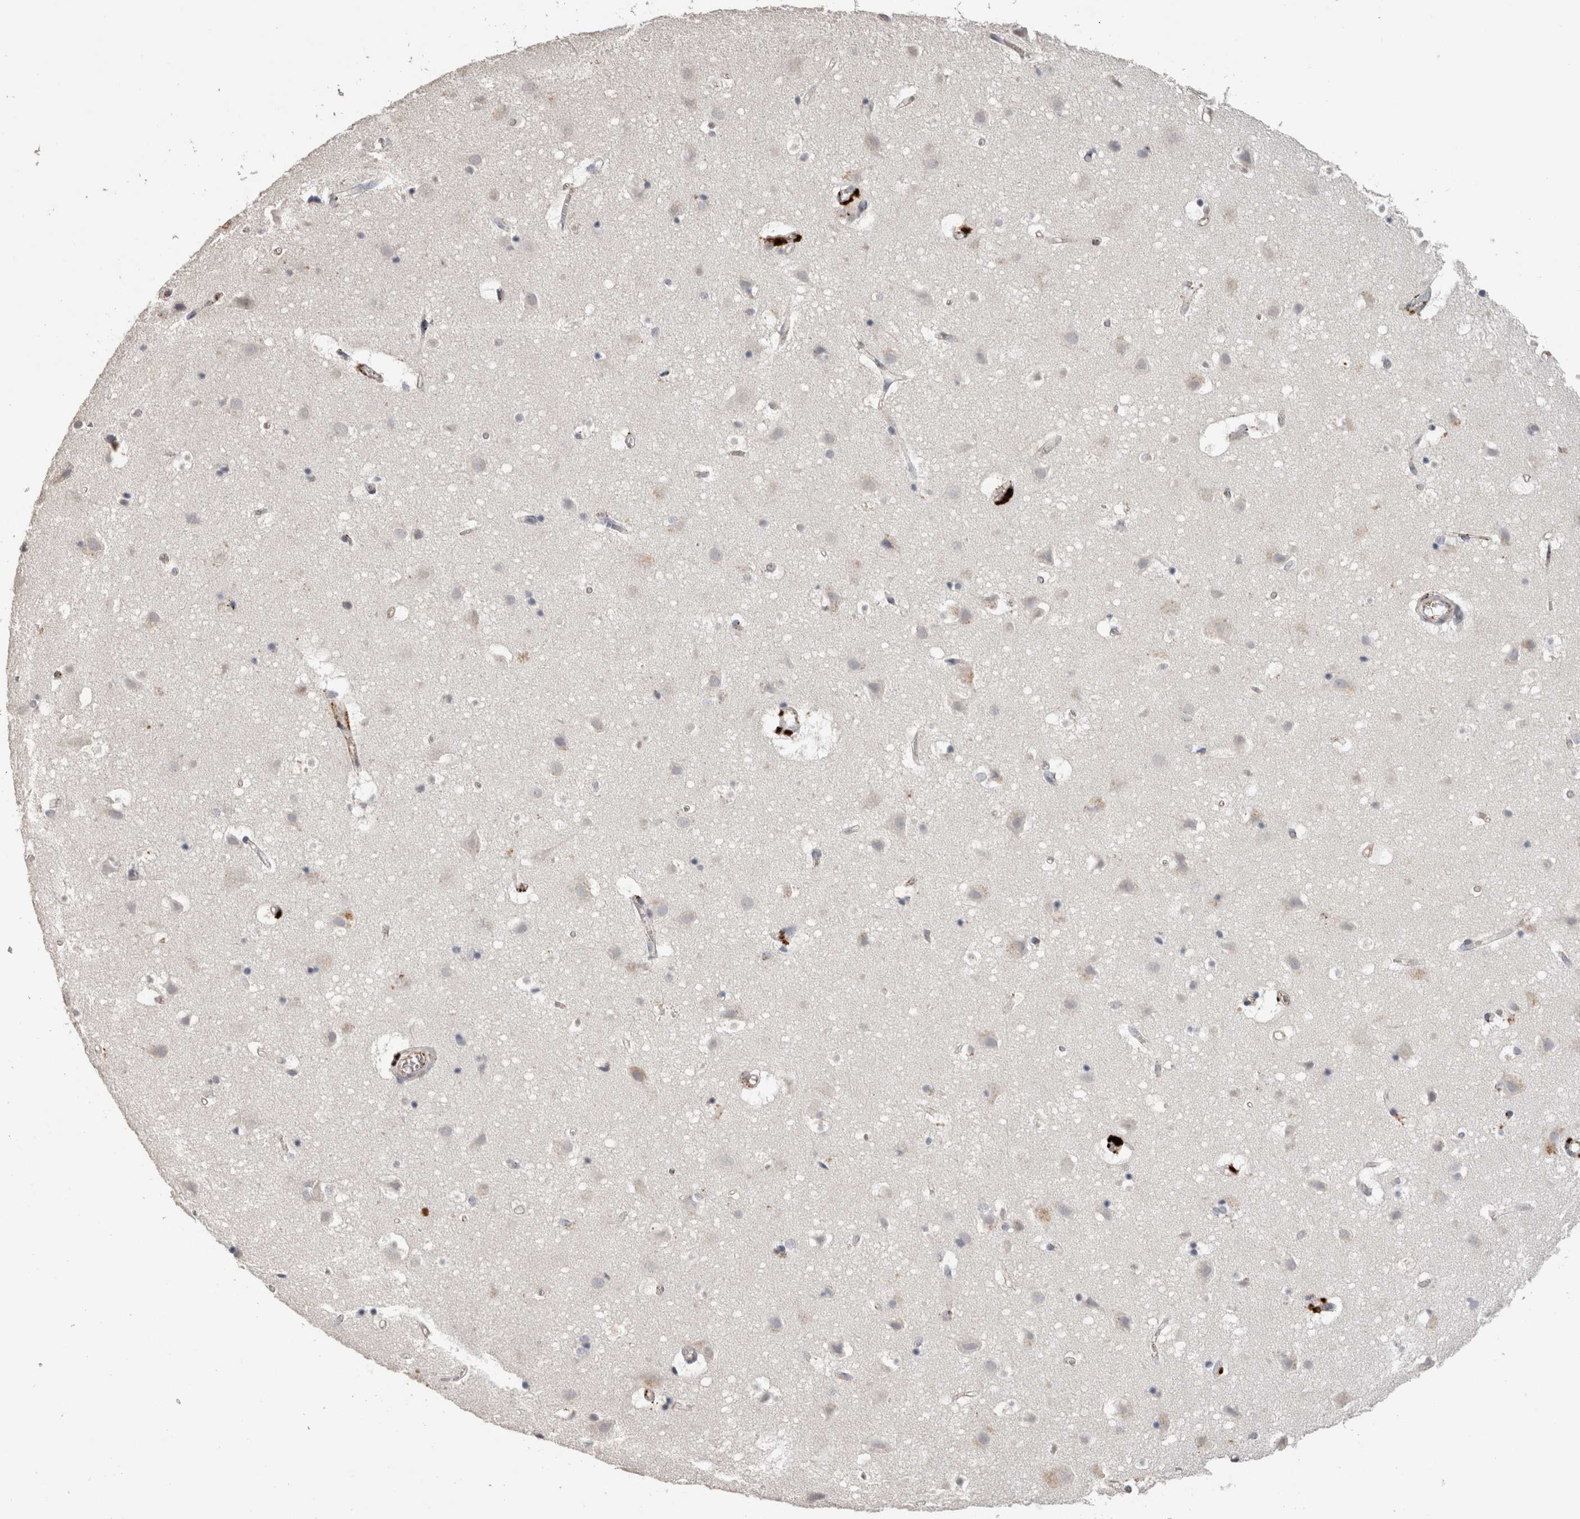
{"staining": {"intensity": "negative", "quantity": "none", "location": "none"}, "tissue": "cerebral cortex", "cell_type": "Endothelial cells", "image_type": "normal", "snomed": [{"axis": "morphology", "description": "Normal tissue, NOS"}, {"axis": "topography", "description": "Cerebral cortex"}], "caption": "This is an immunohistochemistry histopathology image of benign human cerebral cortex. There is no expression in endothelial cells.", "gene": "CTSZ", "patient": {"sex": "male", "age": 54}}